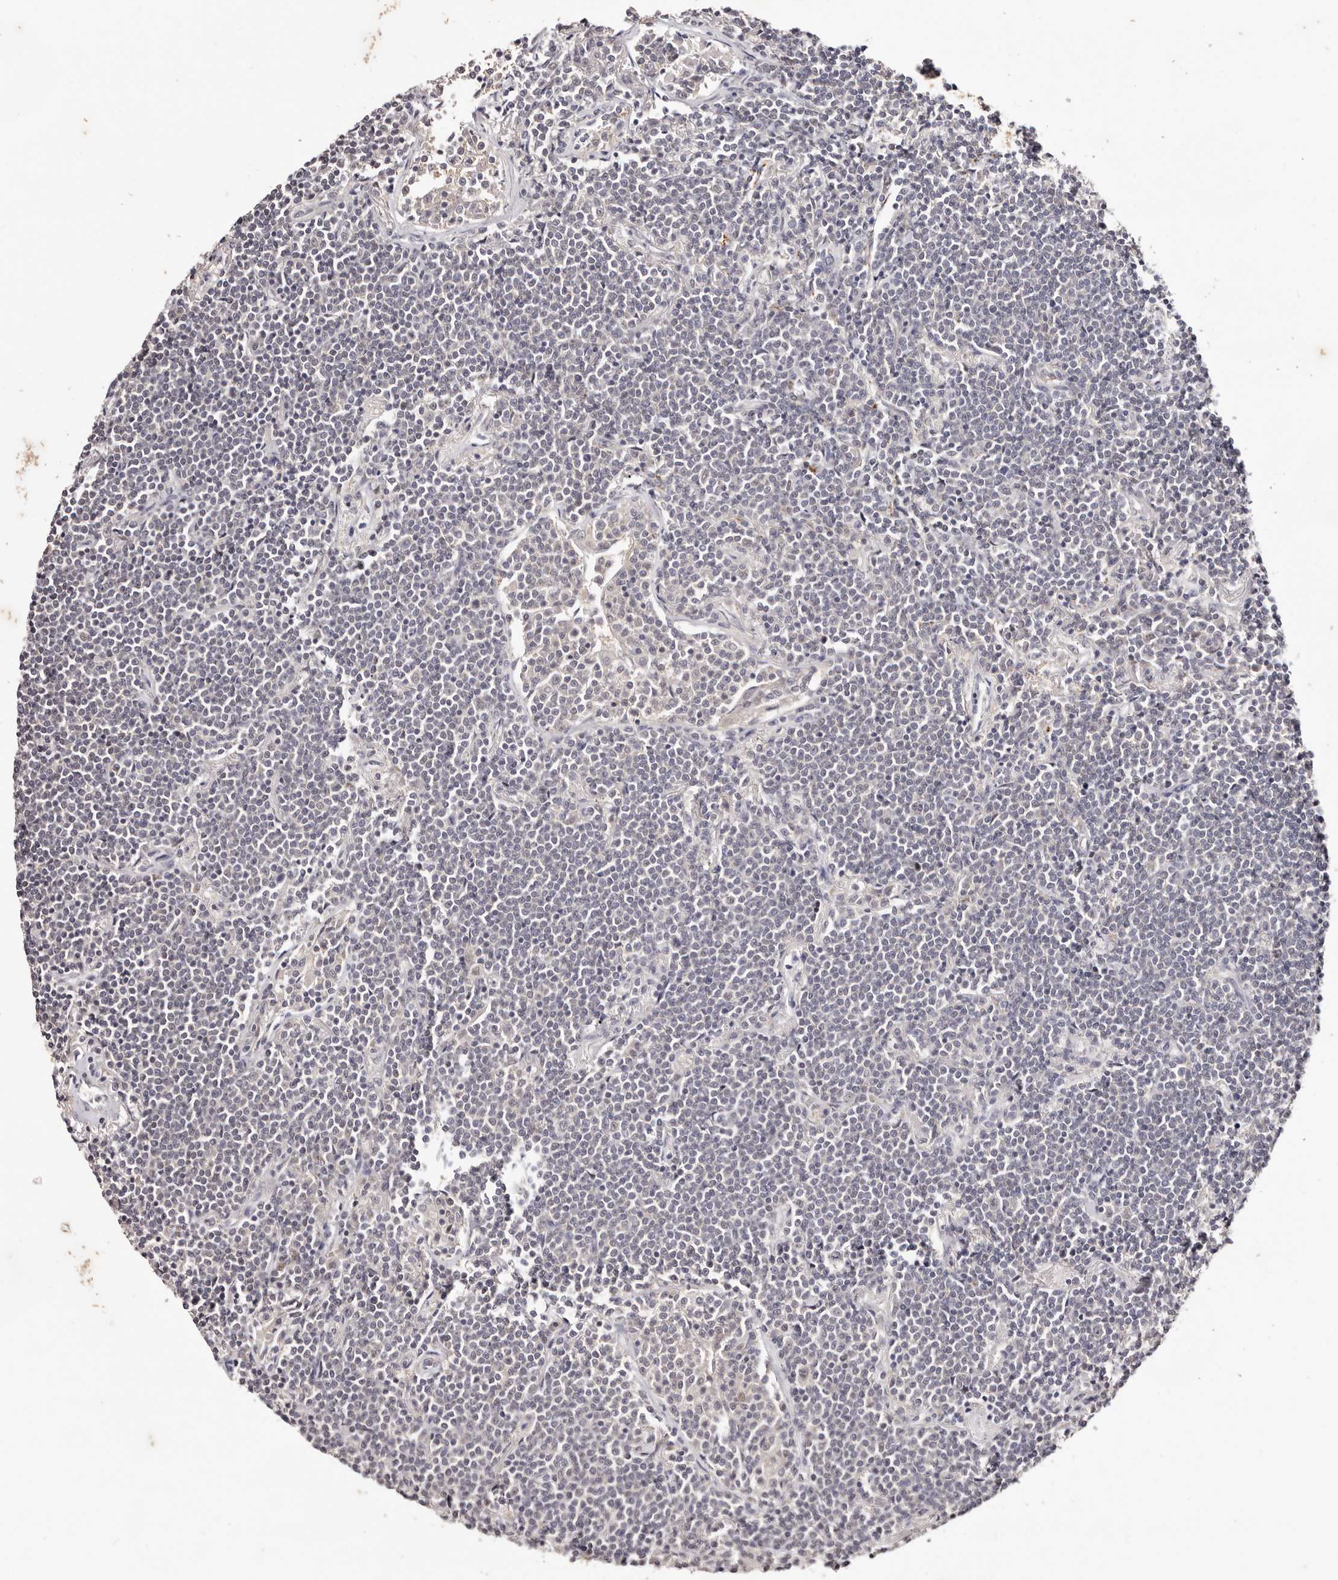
{"staining": {"intensity": "negative", "quantity": "none", "location": "none"}, "tissue": "lymphoma", "cell_type": "Tumor cells", "image_type": "cancer", "snomed": [{"axis": "morphology", "description": "Malignant lymphoma, non-Hodgkin's type, Low grade"}, {"axis": "topography", "description": "Lung"}], "caption": "Low-grade malignant lymphoma, non-Hodgkin's type was stained to show a protein in brown. There is no significant expression in tumor cells. The staining is performed using DAB (3,3'-diaminobenzidine) brown chromogen with nuclei counter-stained in using hematoxylin.", "gene": "TYW3", "patient": {"sex": "female", "age": 71}}